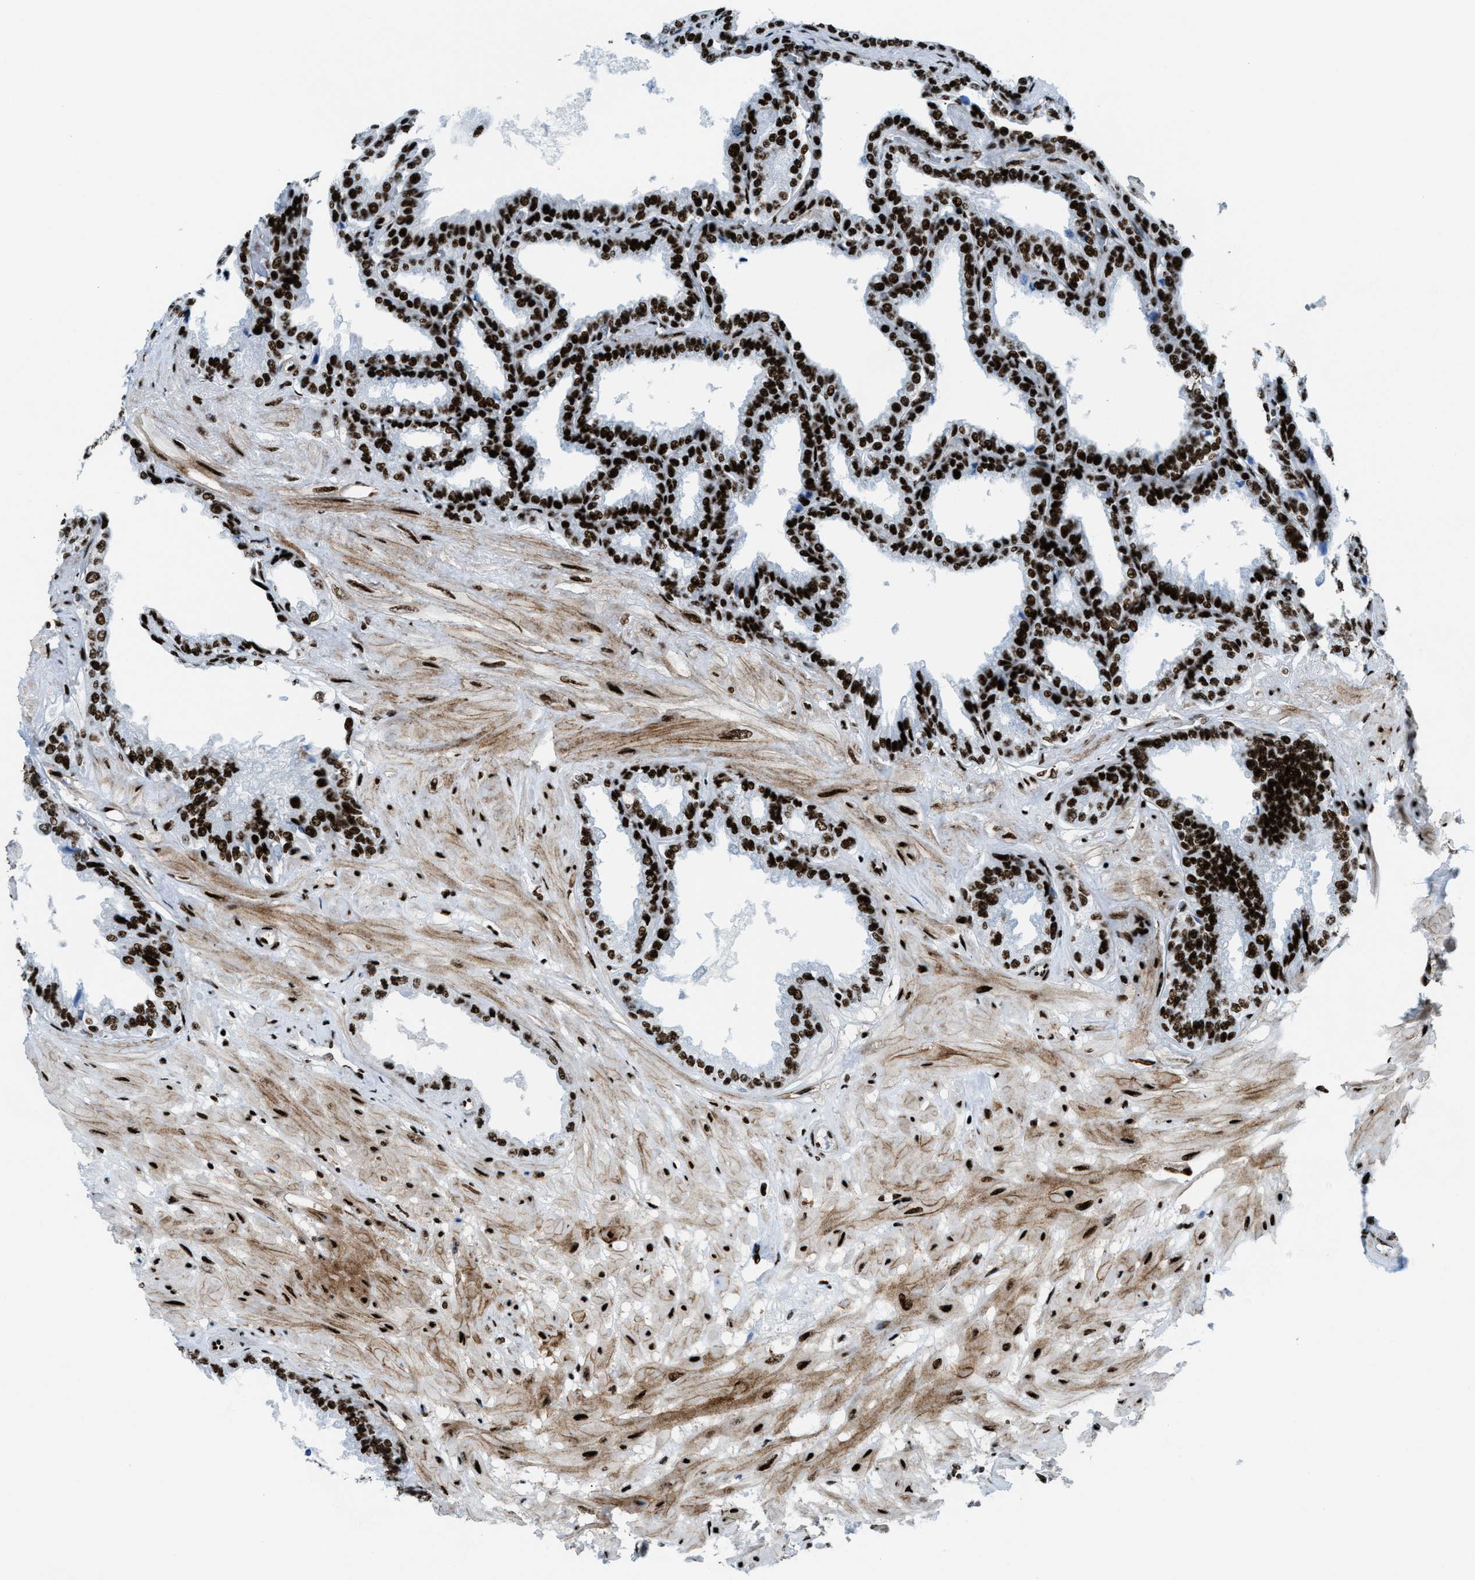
{"staining": {"intensity": "strong", "quantity": ">75%", "location": "nuclear"}, "tissue": "seminal vesicle", "cell_type": "Glandular cells", "image_type": "normal", "snomed": [{"axis": "morphology", "description": "Normal tissue, NOS"}, {"axis": "topography", "description": "Seminal veicle"}], "caption": "Brown immunohistochemical staining in benign human seminal vesicle shows strong nuclear positivity in about >75% of glandular cells. The staining is performed using DAB (3,3'-diaminobenzidine) brown chromogen to label protein expression. The nuclei are counter-stained blue using hematoxylin.", "gene": "NONO", "patient": {"sex": "male", "age": 46}}